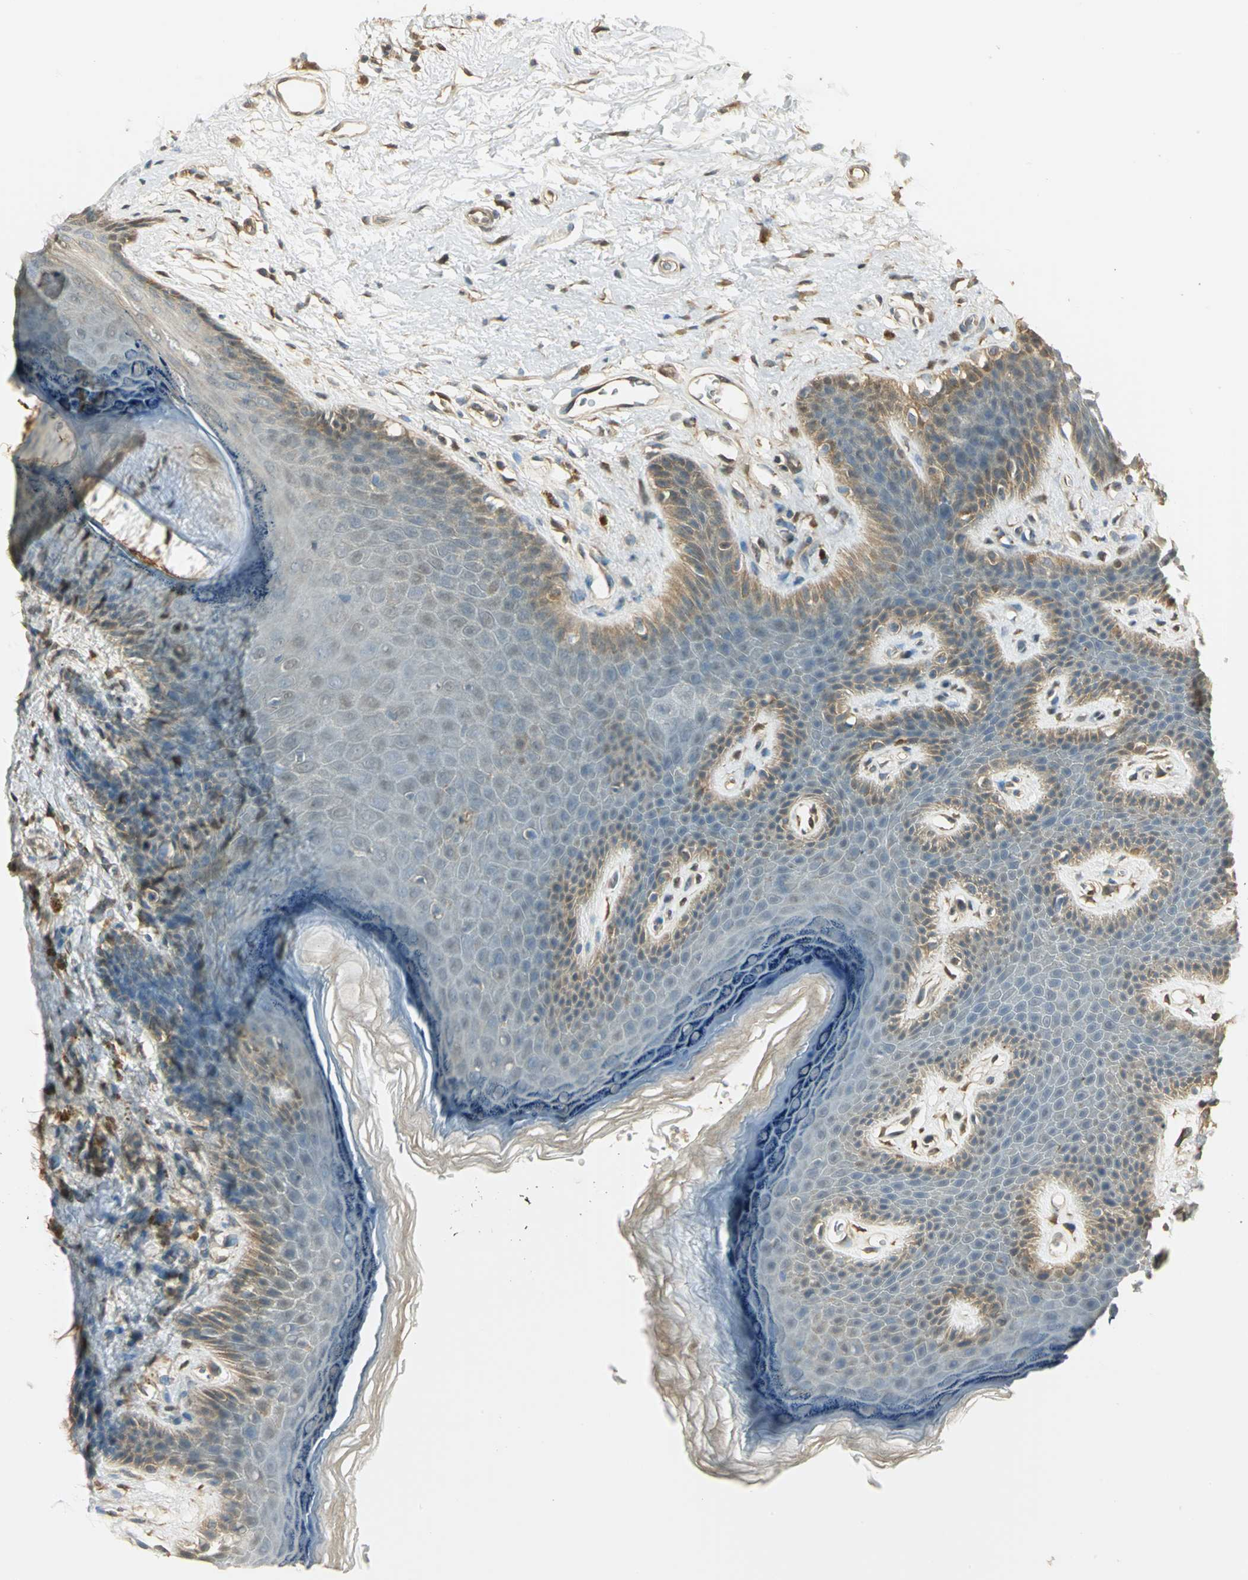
{"staining": {"intensity": "moderate", "quantity": "25%-75%", "location": "cytoplasmic/membranous"}, "tissue": "skin", "cell_type": "Epidermal cells", "image_type": "normal", "snomed": [{"axis": "morphology", "description": "Normal tissue, NOS"}, {"axis": "topography", "description": "Anal"}], "caption": "An IHC photomicrograph of normal tissue is shown. Protein staining in brown labels moderate cytoplasmic/membranous positivity in skin within epidermal cells.", "gene": "PARK7", "patient": {"sex": "female", "age": 46}}